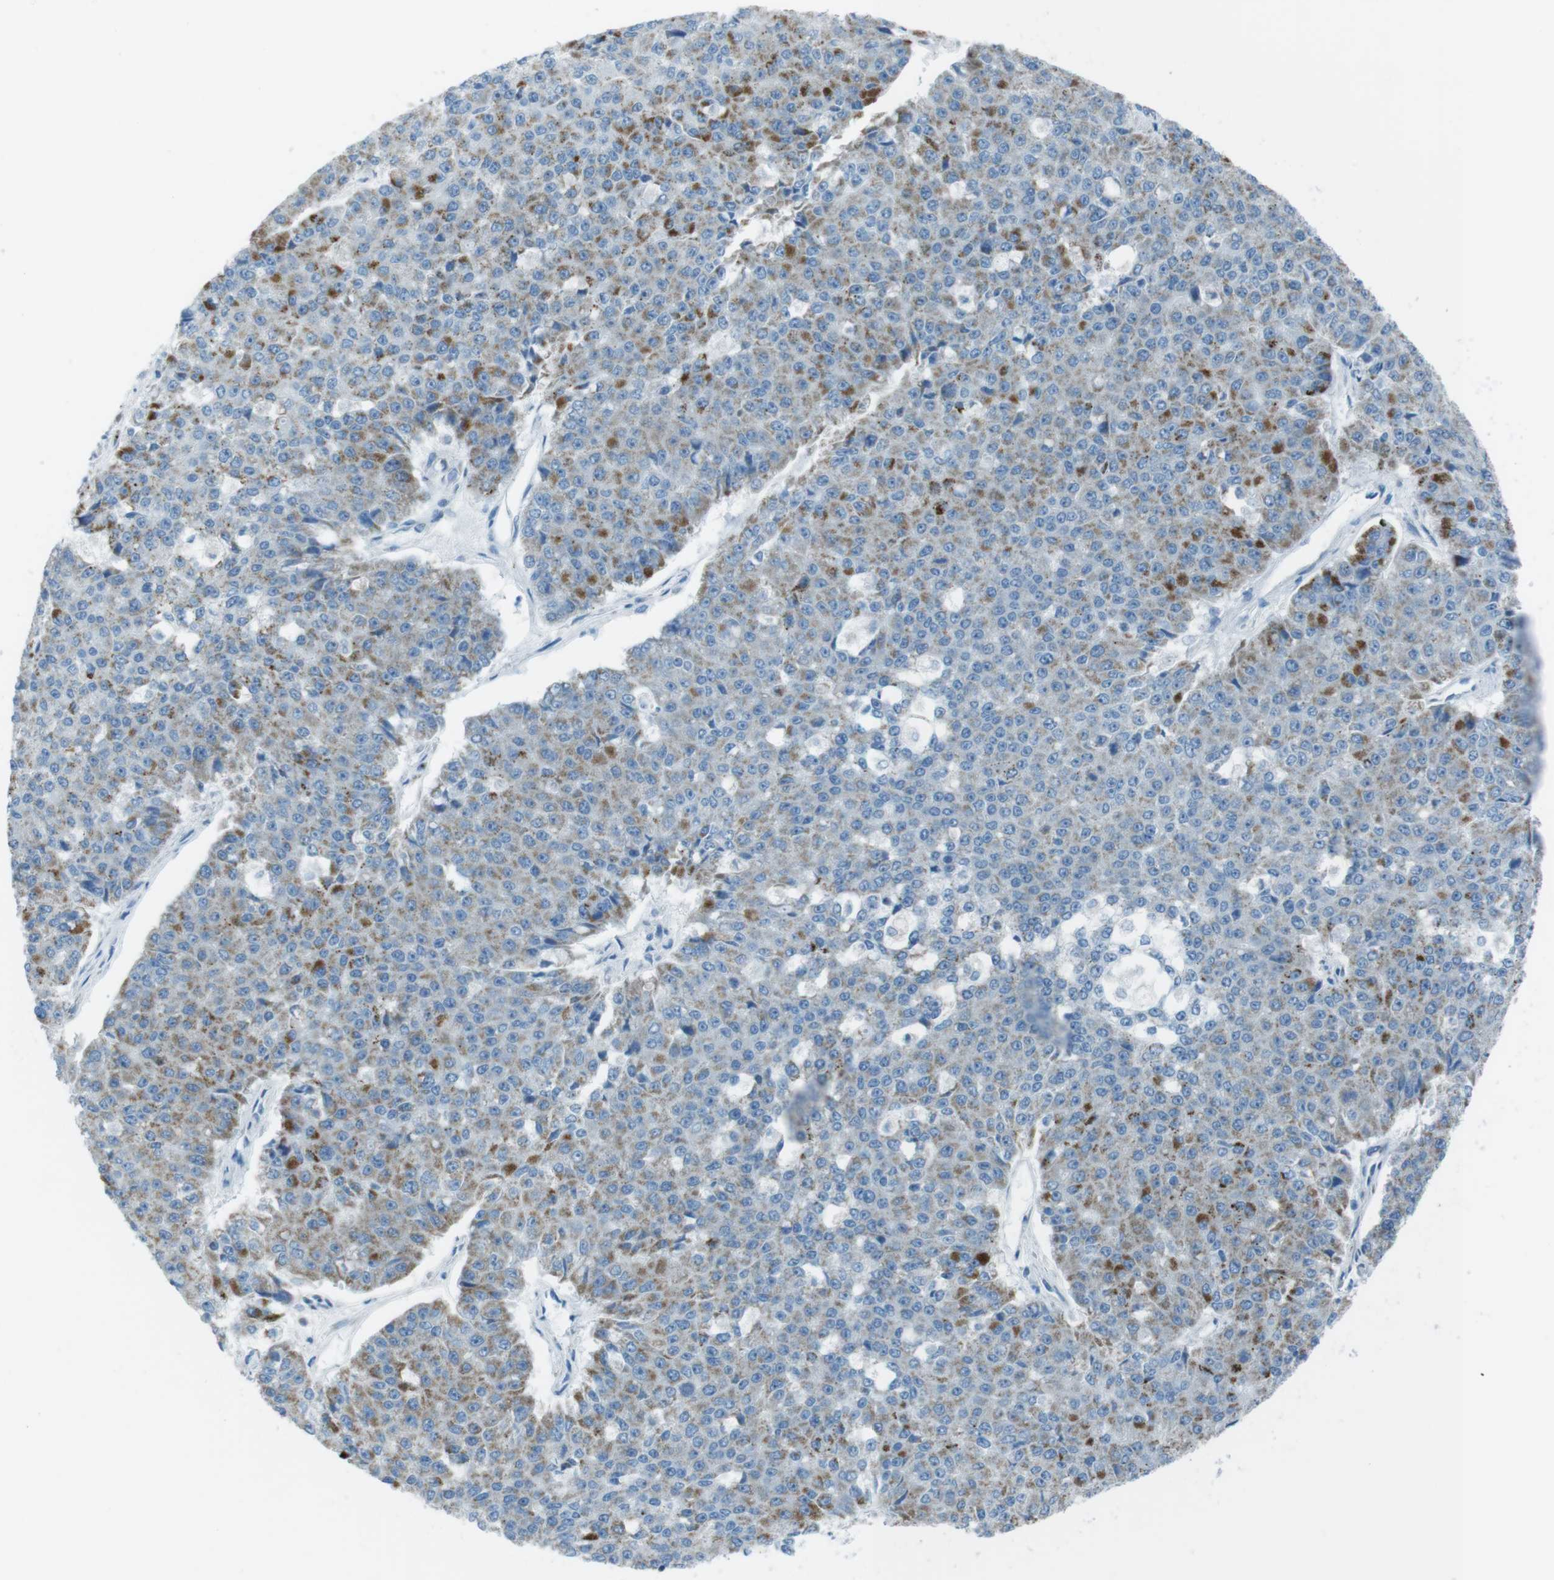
{"staining": {"intensity": "moderate", "quantity": "<25%", "location": "cytoplasmic/membranous"}, "tissue": "pancreatic cancer", "cell_type": "Tumor cells", "image_type": "cancer", "snomed": [{"axis": "morphology", "description": "Adenocarcinoma, NOS"}, {"axis": "topography", "description": "Pancreas"}], "caption": "Tumor cells reveal moderate cytoplasmic/membranous positivity in about <25% of cells in pancreatic cancer. The staining was performed using DAB (3,3'-diaminobenzidine) to visualize the protein expression in brown, while the nuclei were stained in blue with hematoxylin (Magnification: 20x).", "gene": "DNAJA3", "patient": {"sex": "male", "age": 50}}